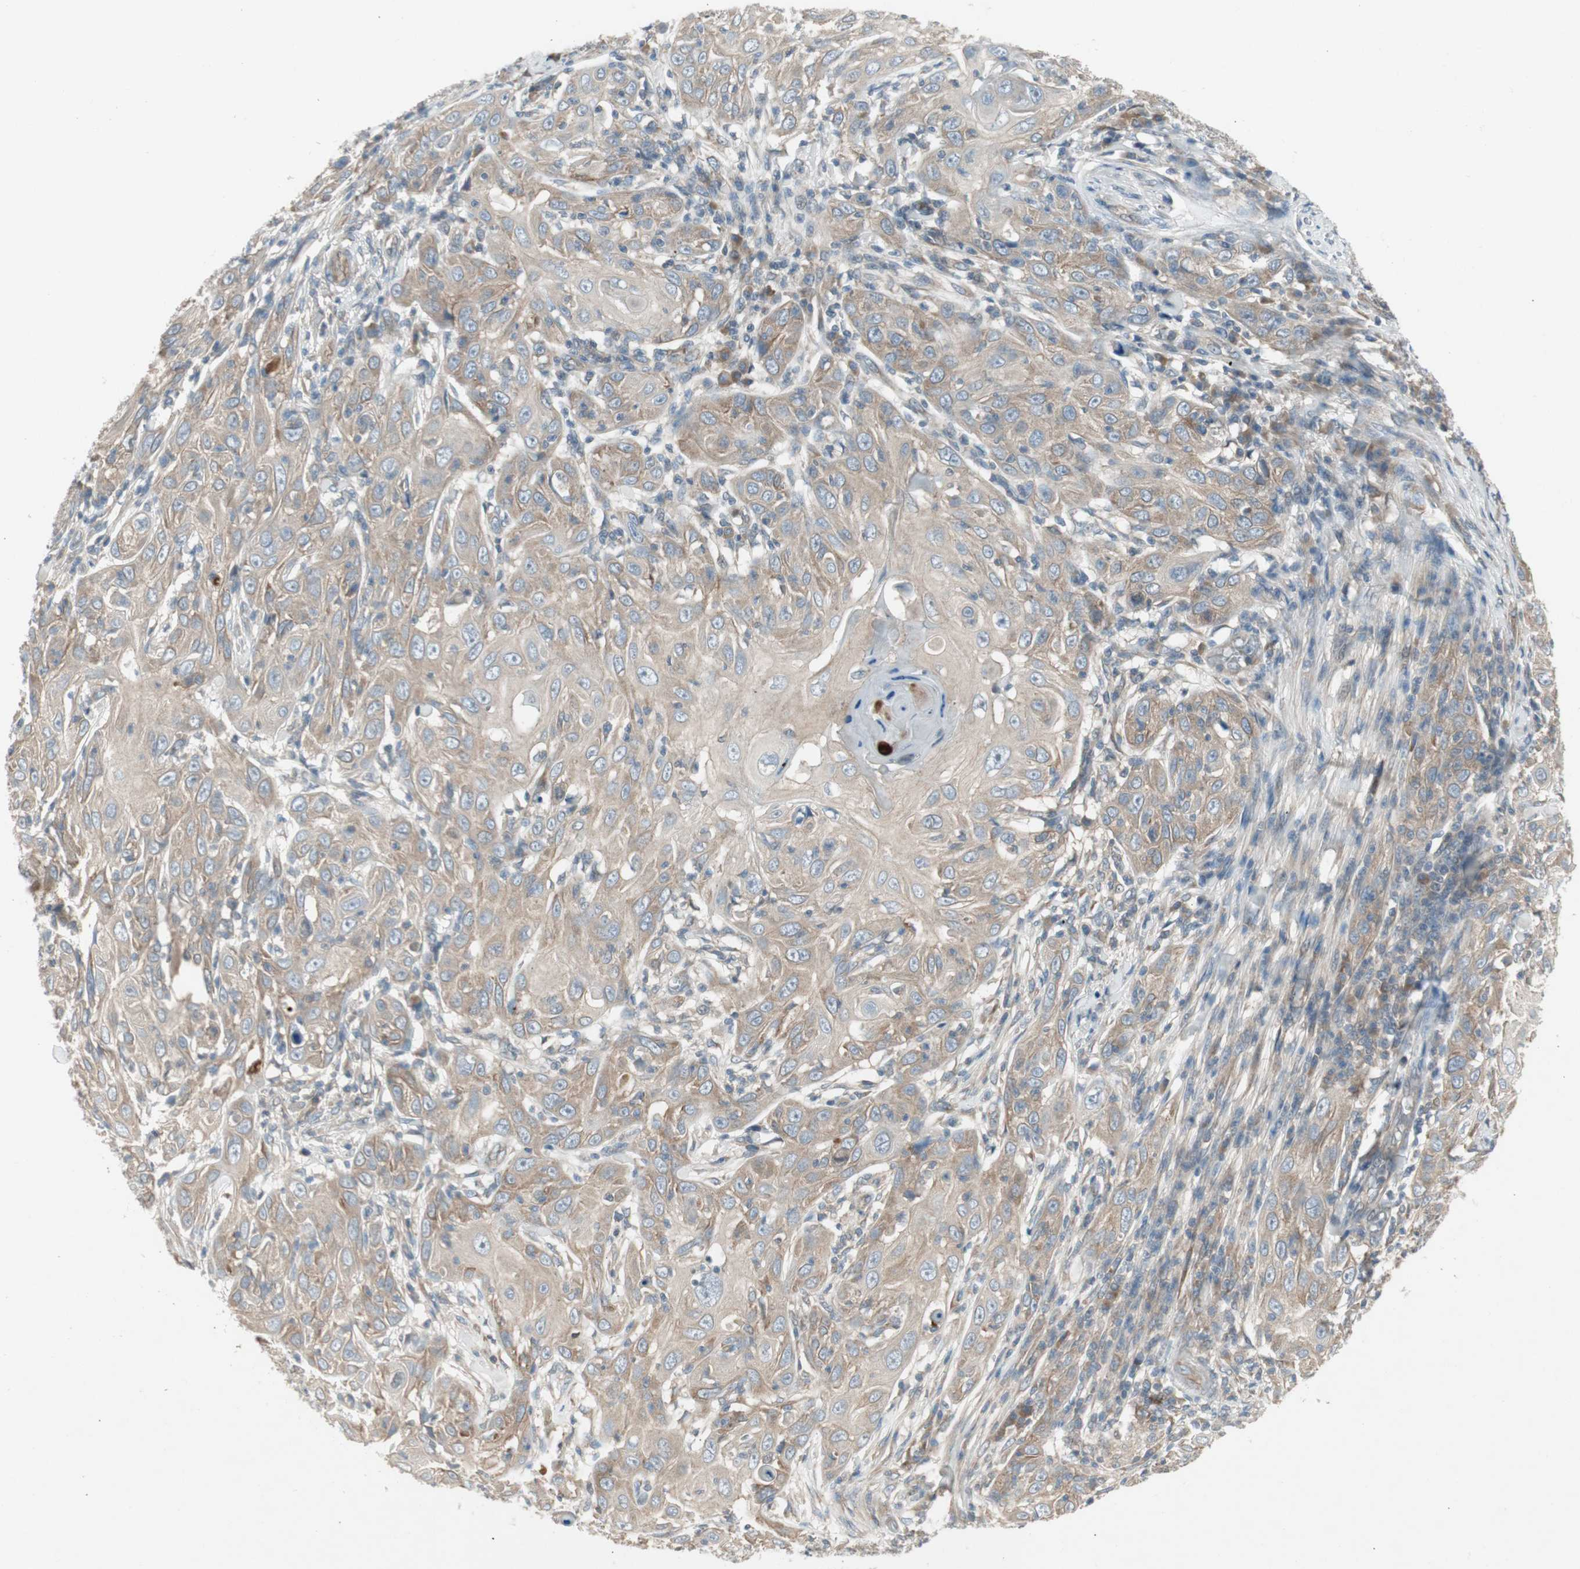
{"staining": {"intensity": "weak", "quantity": ">75%", "location": "cytoplasmic/membranous"}, "tissue": "skin cancer", "cell_type": "Tumor cells", "image_type": "cancer", "snomed": [{"axis": "morphology", "description": "Squamous cell carcinoma, NOS"}, {"axis": "topography", "description": "Skin"}], "caption": "Skin squamous cell carcinoma was stained to show a protein in brown. There is low levels of weak cytoplasmic/membranous positivity in approximately >75% of tumor cells.", "gene": "PANK2", "patient": {"sex": "female", "age": 88}}